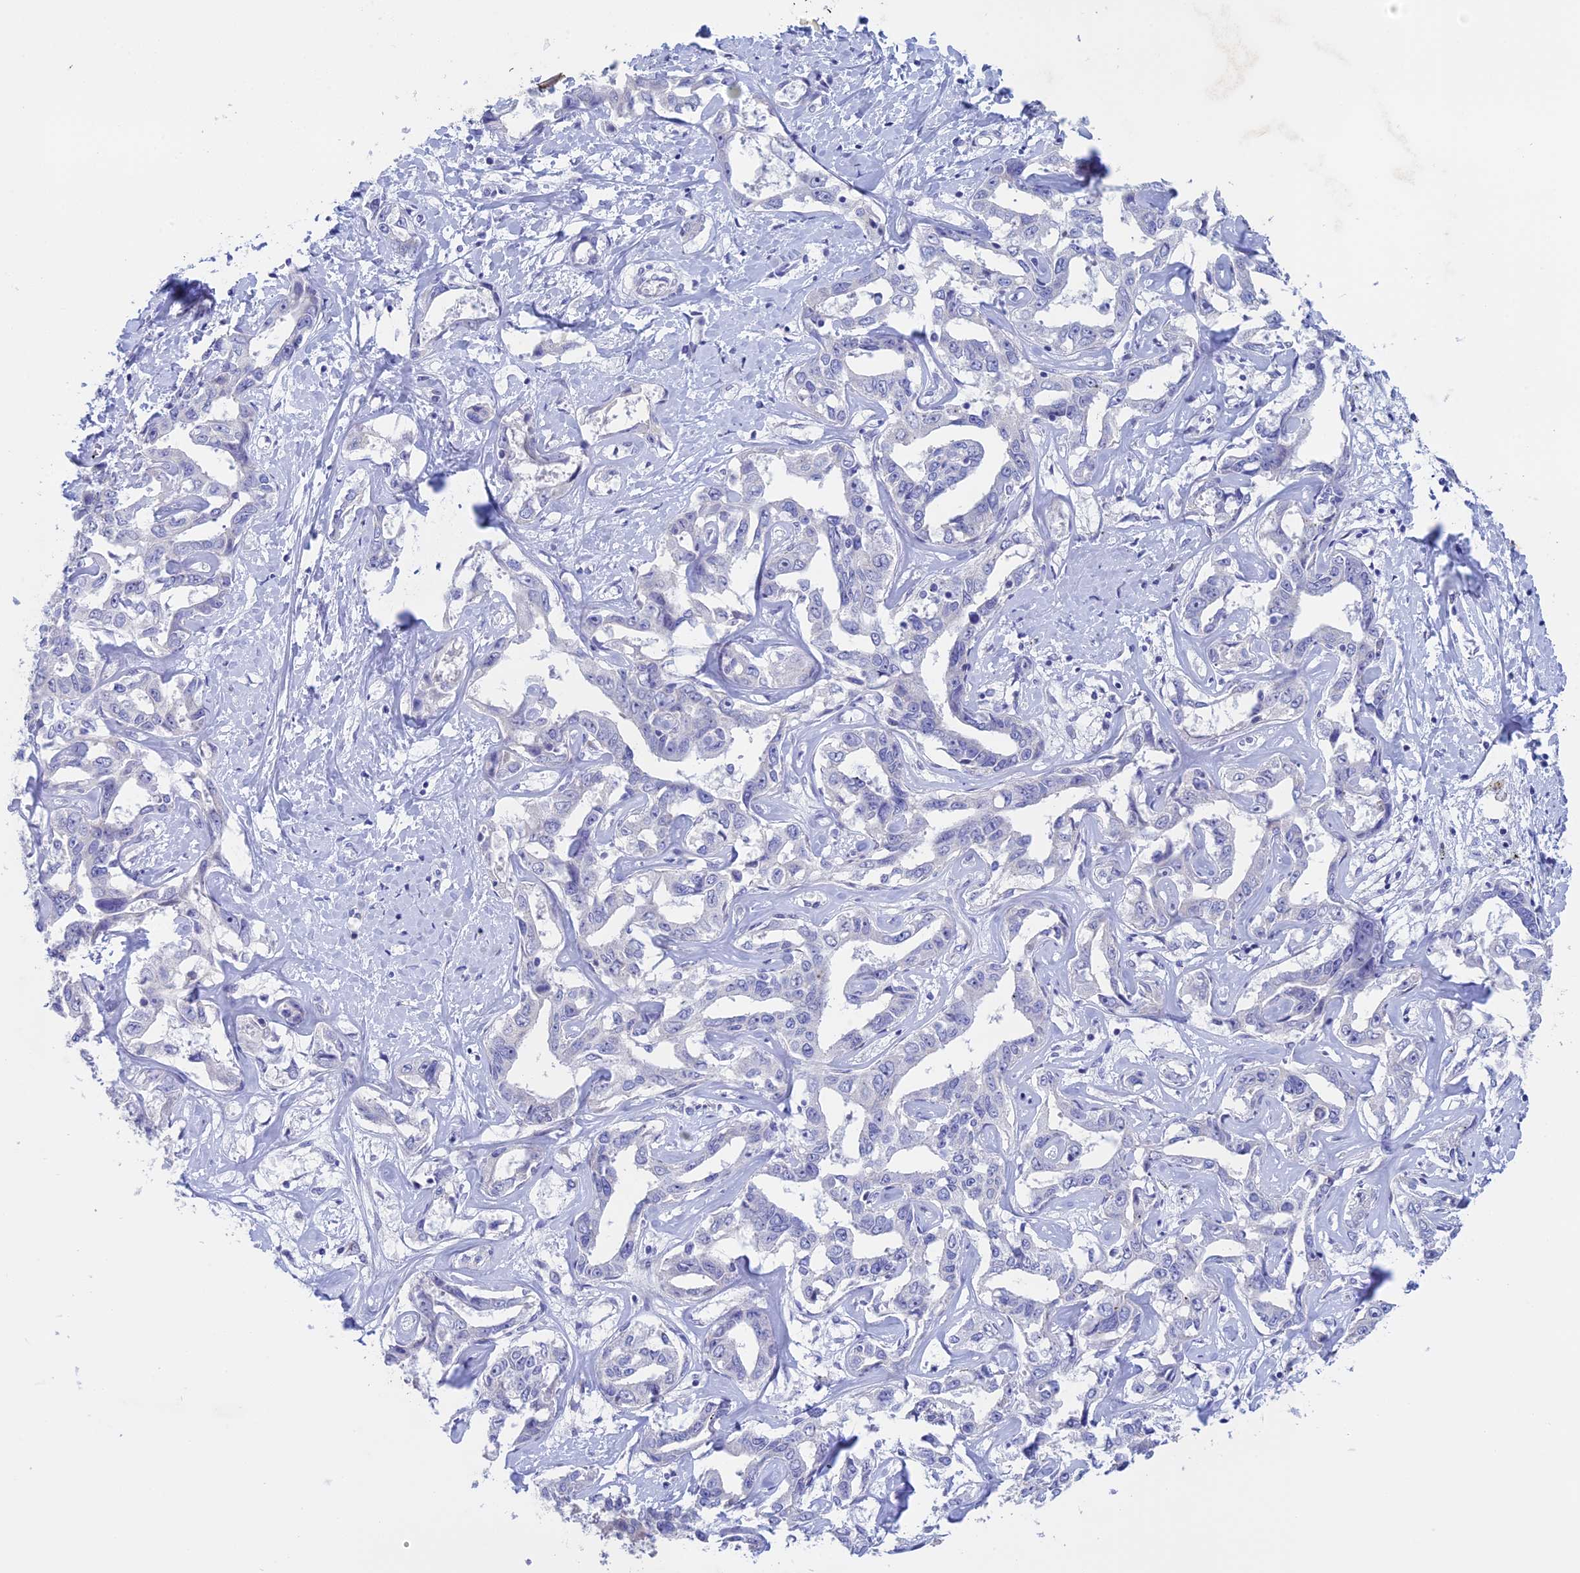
{"staining": {"intensity": "negative", "quantity": "none", "location": "none"}, "tissue": "liver cancer", "cell_type": "Tumor cells", "image_type": "cancer", "snomed": [{"axis": "morphology", "description": "Cholangiocarcinoma"}, {"axis": "topography", "description": "Liver"}], "caption": "The histopathology image shows no staining of tumor cells in cholangiocarcinoma (liver). The staining is performed using DAB brown chromogen with nuclei counter-stained in using hematoxylin.", "gene": "BTBD19", "patient": {"sex": "male", "age": 59}}